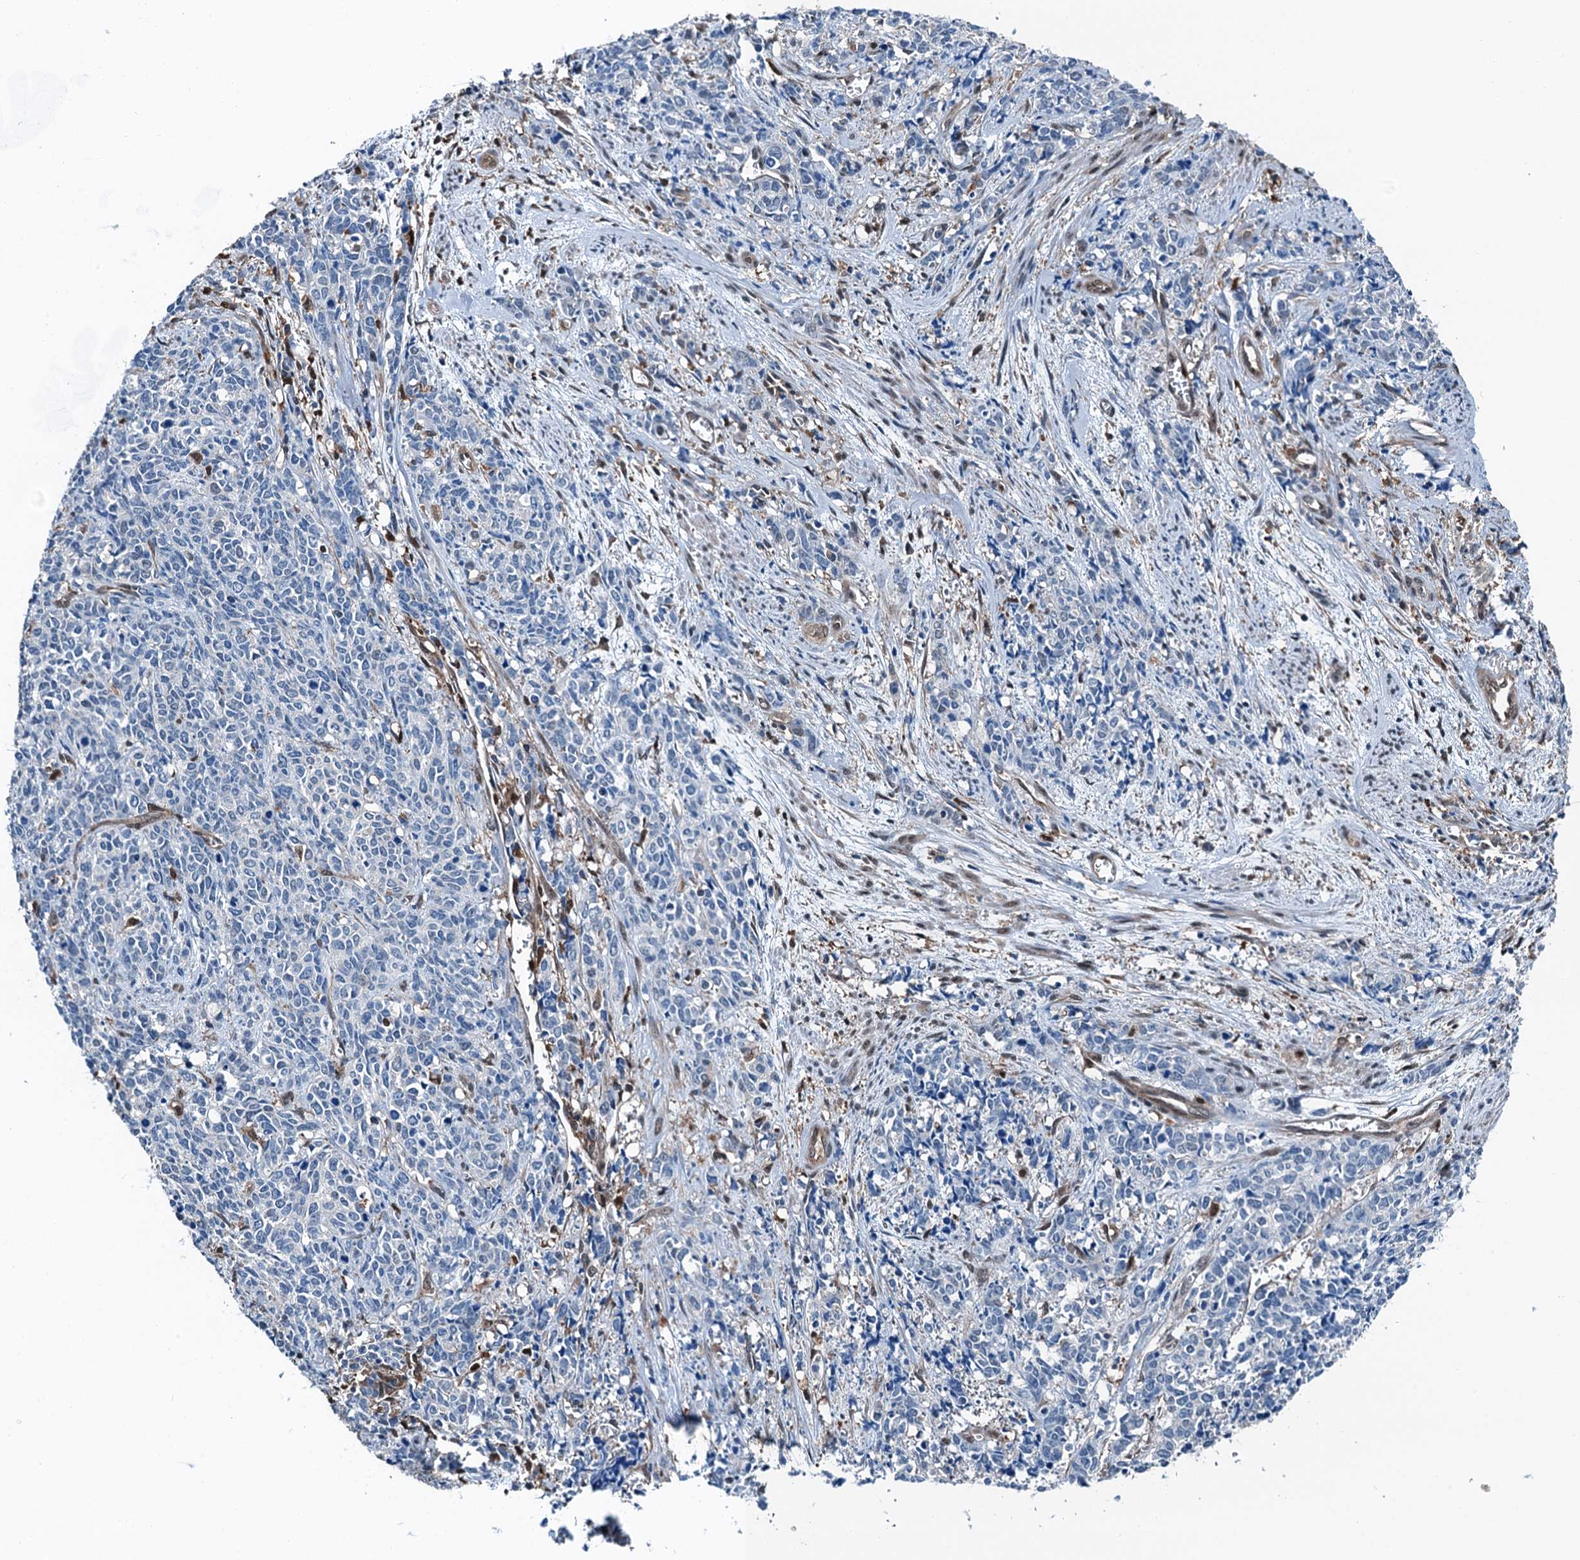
{"staining": {"intensity": "negative", "quantity": "none", "location": "none"}, "tissue": "cervical cancer", "cell_type": "Tumor cells", "image_type": "cancer", "snomed": [{"axis": "morphology", "description": "Squamous cell carcinoma, NOS"}, {"axis": "topography", "description": "Cervix"}], "caption": "Immunohistochemistry of human cervical squamous cell carcinoma exhibits no staining in tumor cells.", "gene": "RNH1", "patient": {"sex": "female", "age": 60}}